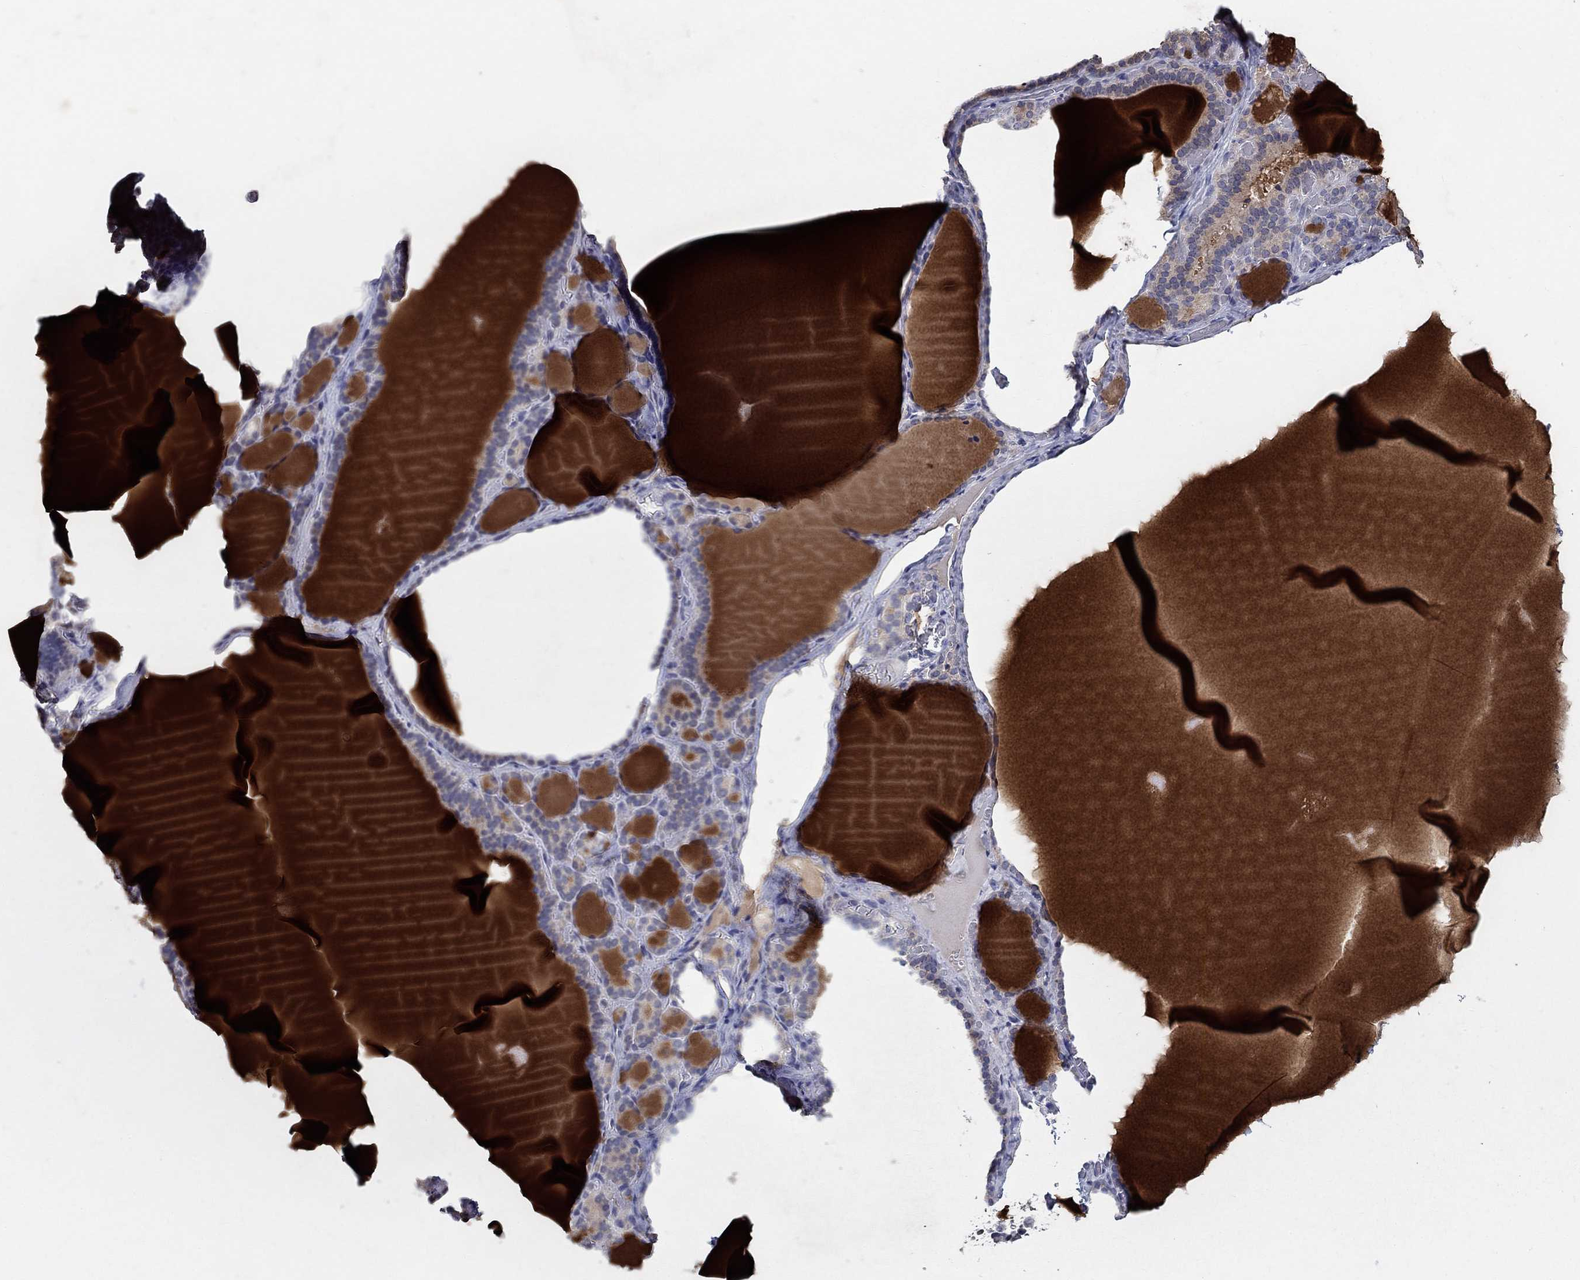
{"staining": {"intensity": "negative", "quantity": "none", "location": "none"}, "tissue": "thyroid gland", "cell_type": "Glandular cells", "image_type": "normal", "snomed": [{"axis": "morphology", "description": "Normal tissue, NOS"}, {"axis": "morphology", "description": "Hyperplasia, NOS"}, {"axis": "topography", "description": "Thyroid gland"}], "caption": "Immunohistochemistry (IHC) micrograph of normal thyroid gland stained for a protein (brown), which exhibits no staining in glandular cells.", "gene": "PROZ", "patient": {"sex": "female", "age": 27}}